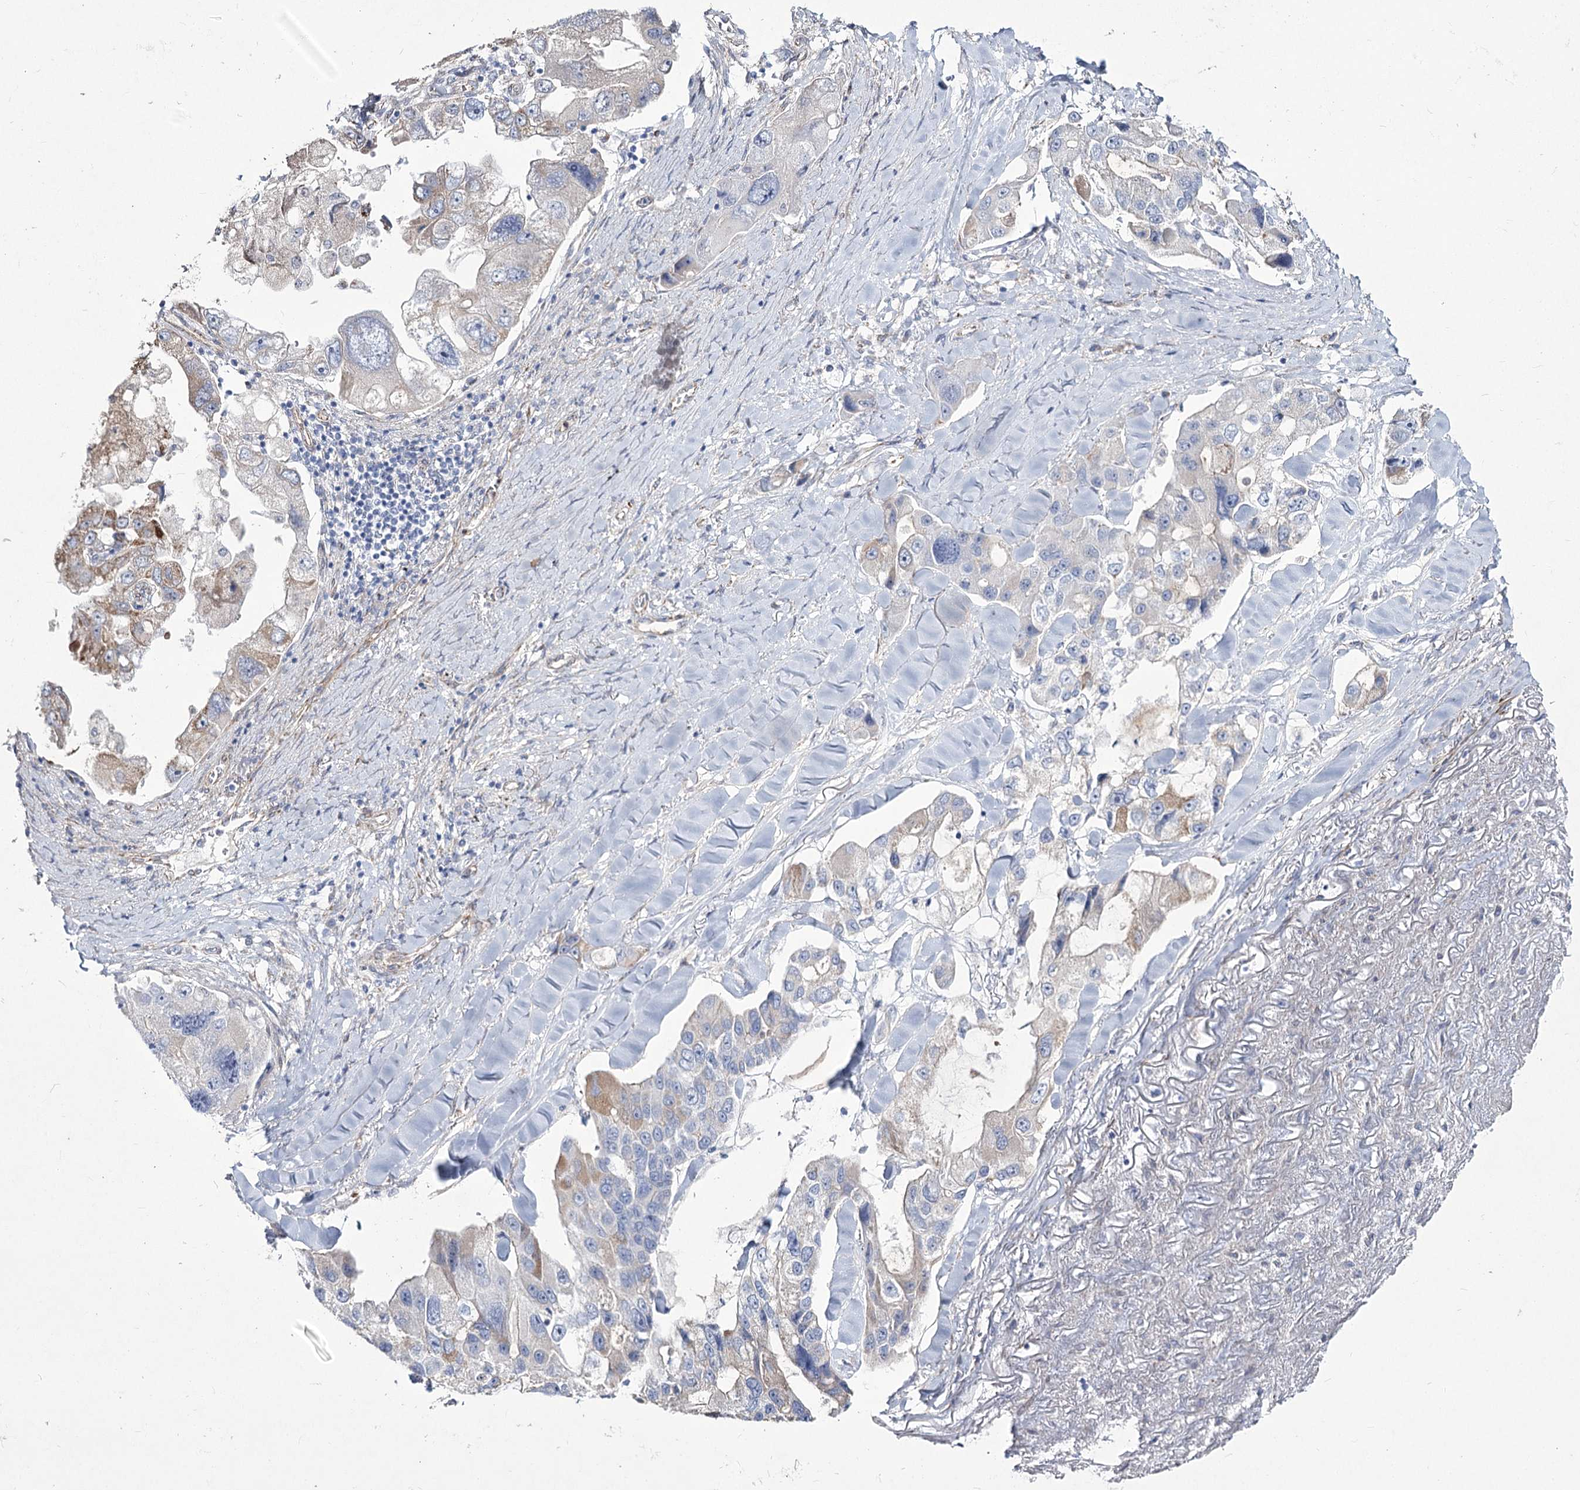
{"staining": {"intensity": "weak", "quantity": "<25%", "location": "cytoplasmic/membranous"}, "tissue": "lung cancer", "cell_type": "Tumor cells", "image_type": "cancer", "snomed": [{"axis": "morphology", "description": "Adenocarcinoma, NOS"}, {"axis": "topography", "description": "Lung"}], "caption": "IHC photomicrograph of neoplastic tissue: lung adenocarcinoma stained with DAB (3,3'-diaminobenzidine) exhibits no significant protein positivity in tumor cells. (Brightfield microscopy of DAB (3,3'-diaminobenzidine) immunohistochemistry (IHC) at high magnification).", "gene": "ME3", "patient": {"sex": "female", "age": 54}}